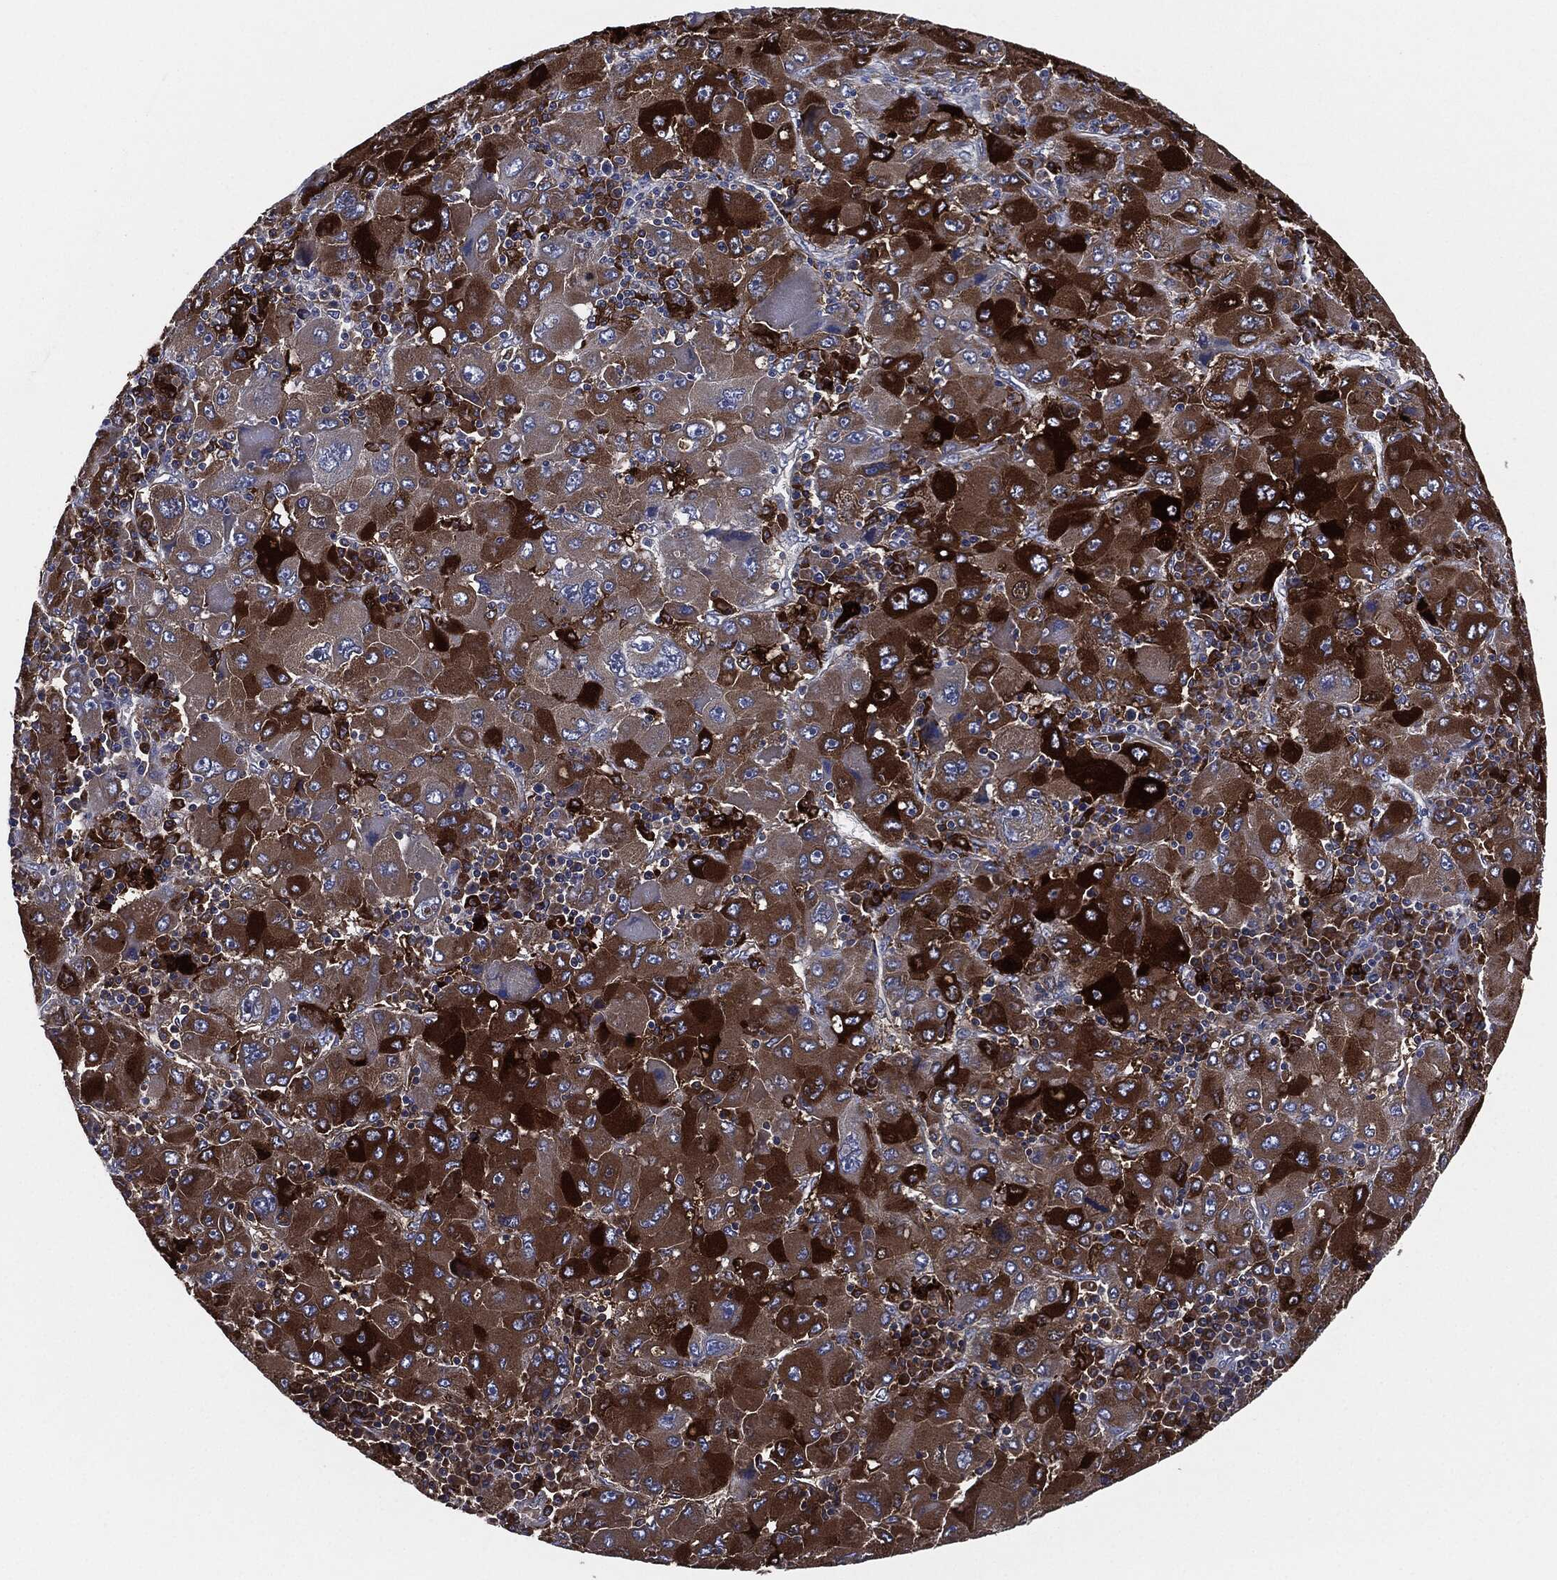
{"staining": {"intensity": "strong", "quantity": "25%-75%", "location": "cytoplasmic/membranous"}, "tissue": "liver cancer", "cell_type": "Tumor cells", "image_type": "cancer", "snomed": [{"axis": "morphology", "description": "Carcinoma, Hepatocellular, NOS"}, {"axis": "topography", "description": "Liver"}], "caption": "A brown stain shows strong cytoplasmic/membranous staining of a protein in human liver cancer tumor cells.", "gene": "TMEM11", "patient": {"sex": "male", "age": 75}}